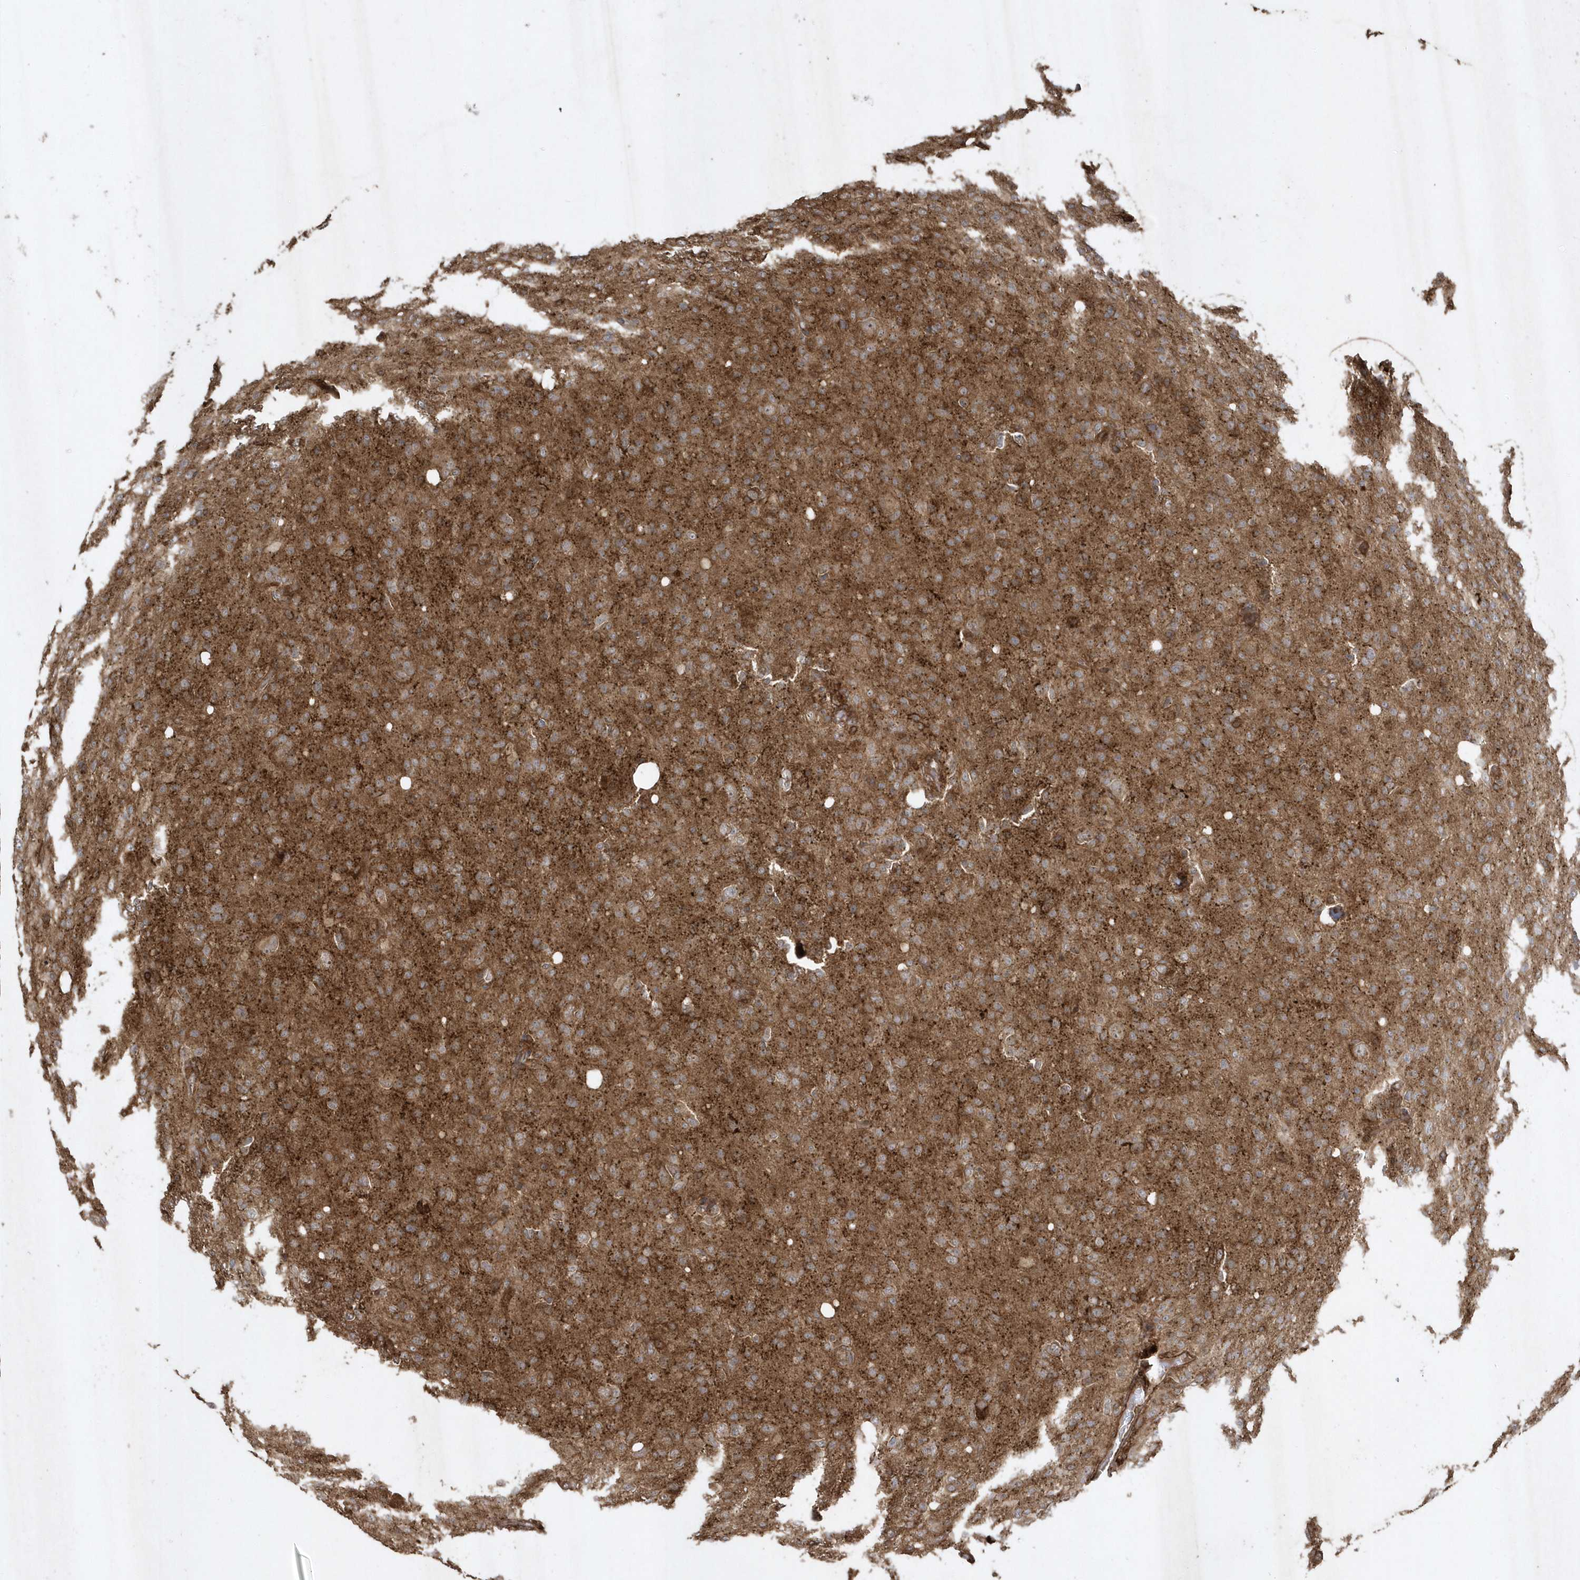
{"staining": {"intensity": "weak", "quantity": ">75%", "location": "cytoplasmic/membranous"}, "tissue": "glioma", "cell_type": "Tumor cells", "image_type": "cancer", "snomed": [{"axis": "morphology", "description": "Glioma, malignant, High grade"}, {"axis": "topography", "description": "Brain"}], "caption": "This image reveals high-grade glioma (malignant) stained with immunohistochemistry to label a protein in brown. The cytoplasmic/membranous of tumor cells show weak positivity for the protein. Nuclei are counter-stained blue.", "gene": "SENP8", "patient": {"sex": "female", "age": 57}}